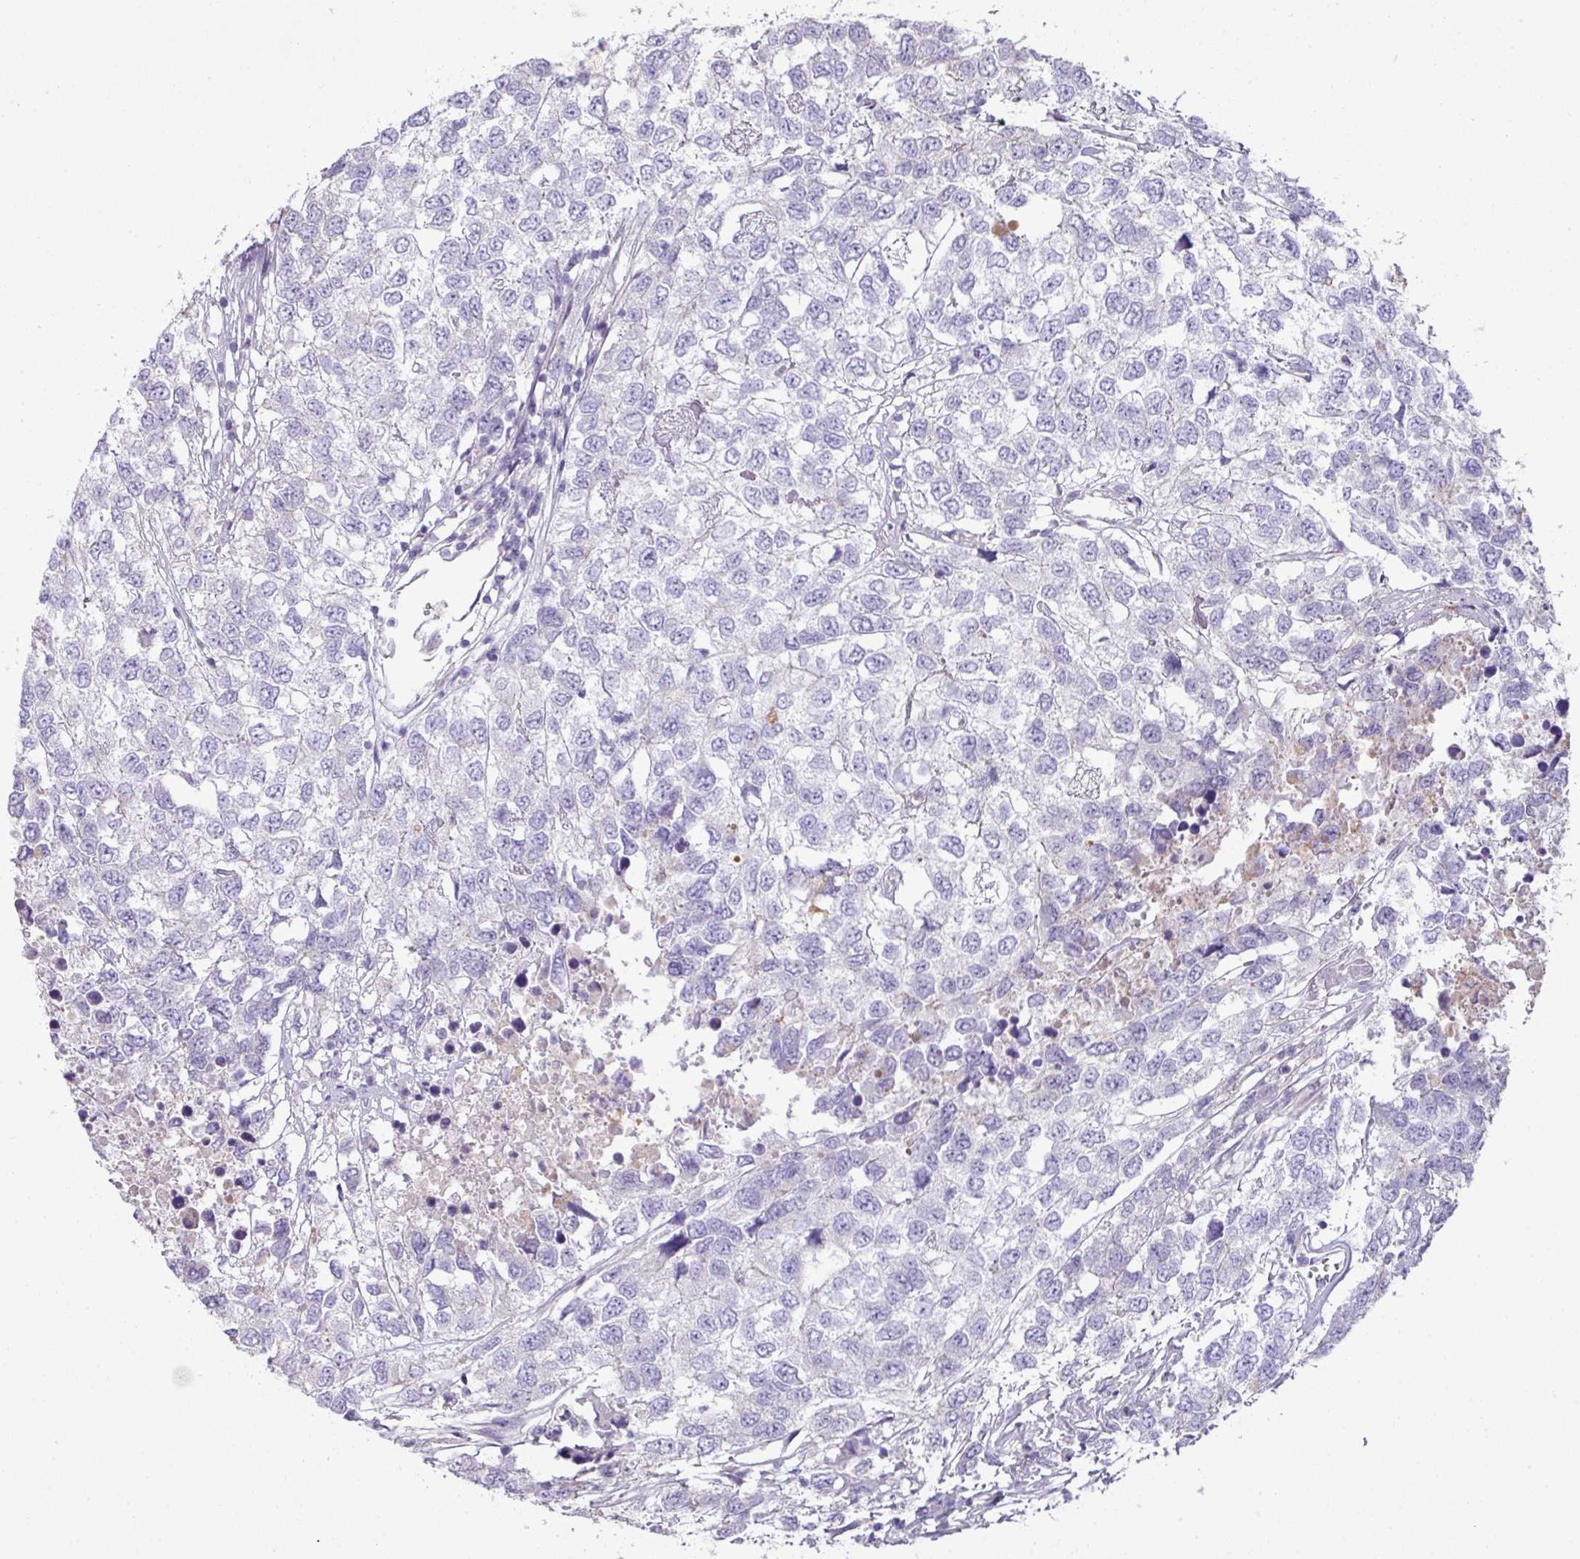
{"staining": {"intensity": "negative", "quantity": "none", "location": "none"}, "tissue": "testis cancer", "cell_type": "Tumor cells", "image_type": "cancer", "snomed": [{"axis": "morphology", "description": "Carcinoma, Embryonal, NOS"}, {"axis": "topography", "description": "Testis"}], "caption": "Tumor cells are negative for protein expression in human embryonal carcinoma (testis).", "gene": "OR6C6", "patient": {"sex": "male", "age": 83}}